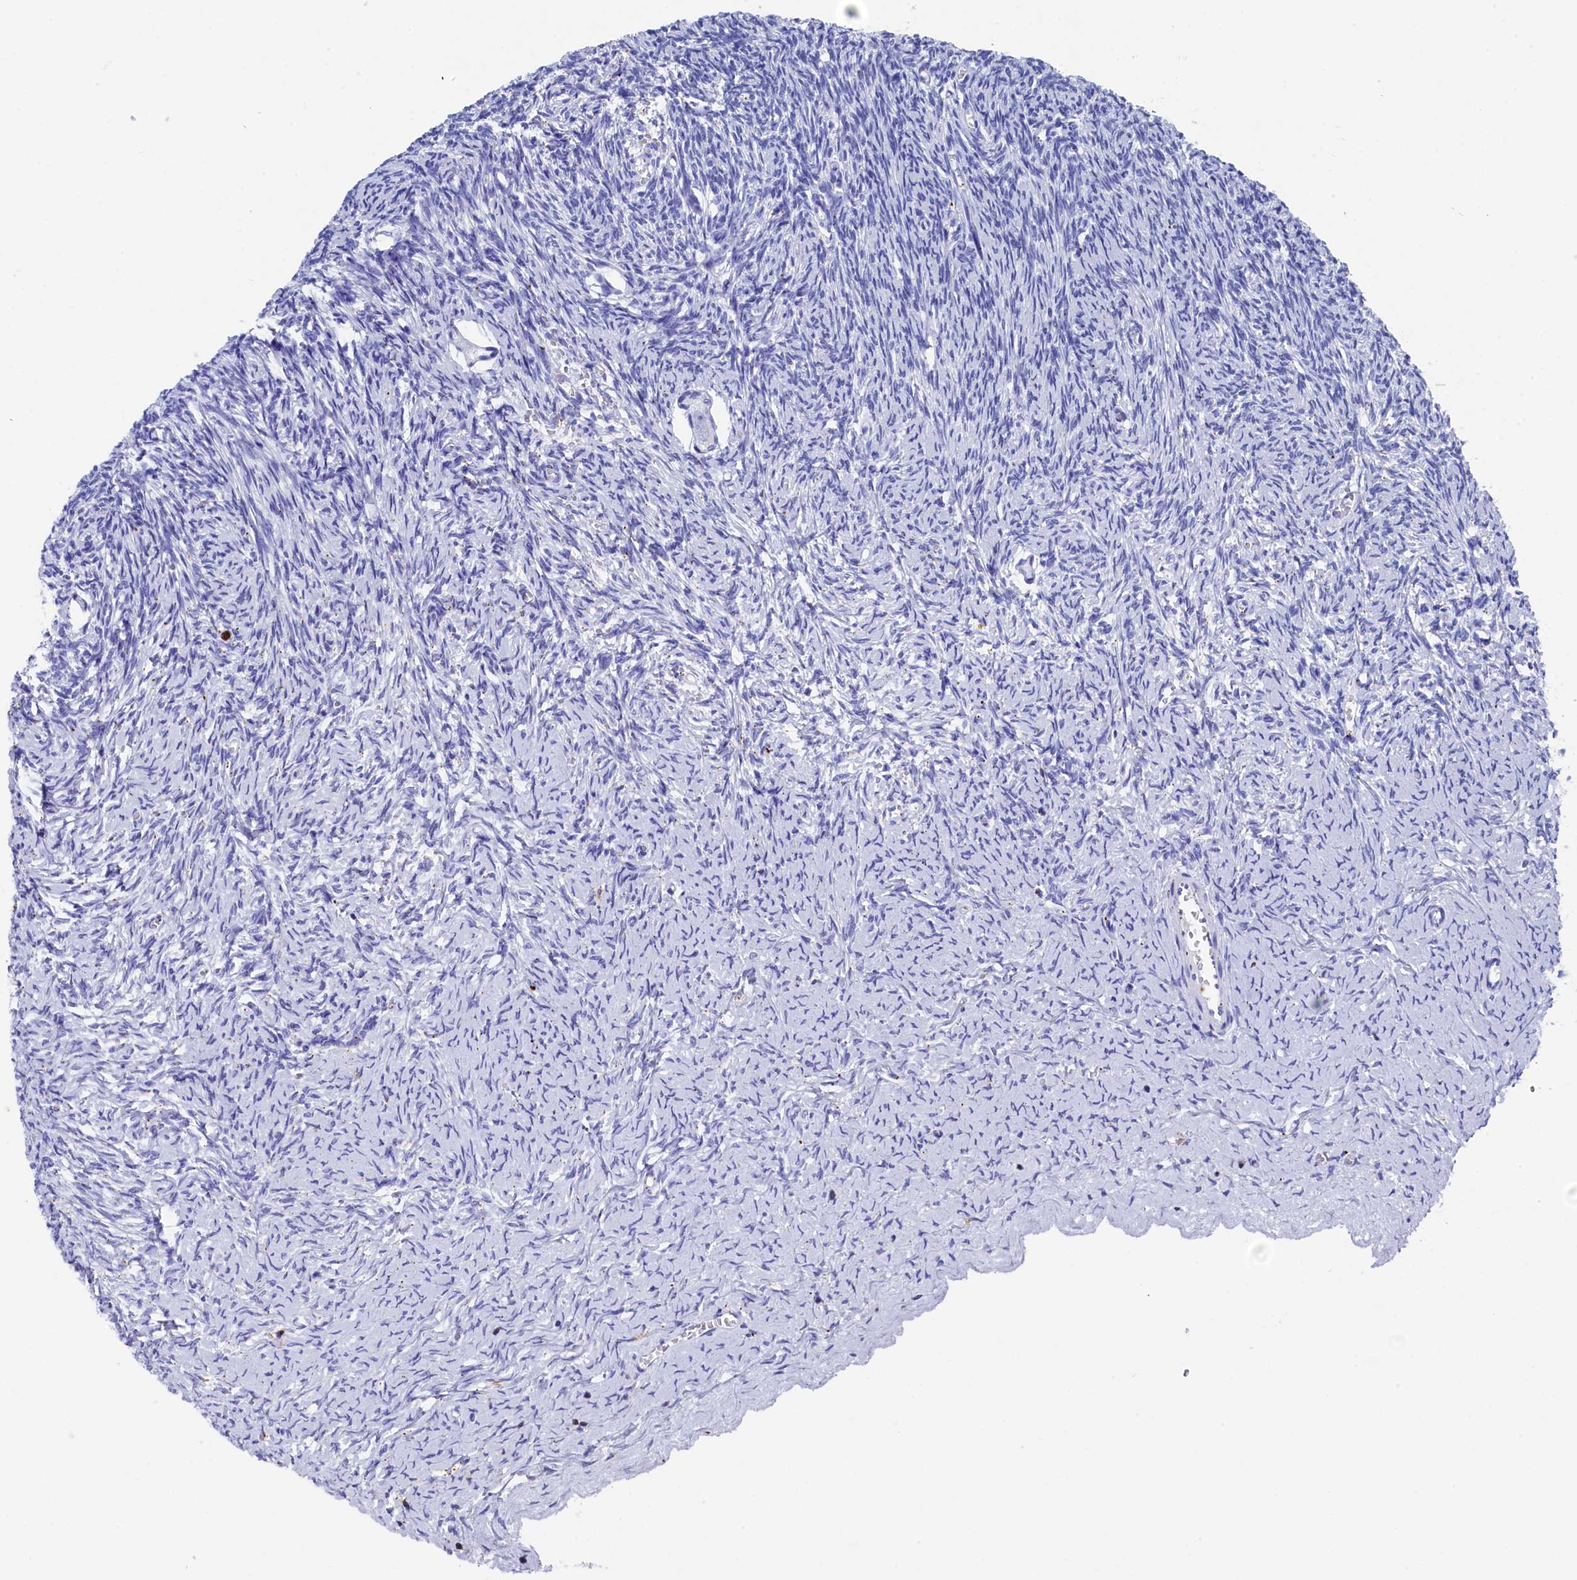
{"staining": {"intensity": "weak", "quantity": "<25%", "location": "cytoplasmic/membranous"}, "tissue": "ovary", "cell_type": "Follicle cells", "image_type": "normal", "snomed": [{"axis": "morphology", "description": "Normal tissue, NOS"}, {"axis": "topography", "description": "Ovary"}], "caption": "This photomicrograph is of normal ovary stained with immunohistochemistry to label a protein in brown with the nuclei are counter-stained blue. There is no staining in follicle cells.", "gene": "PLAC8", "patient": {"sex": "female", "age": 39}}